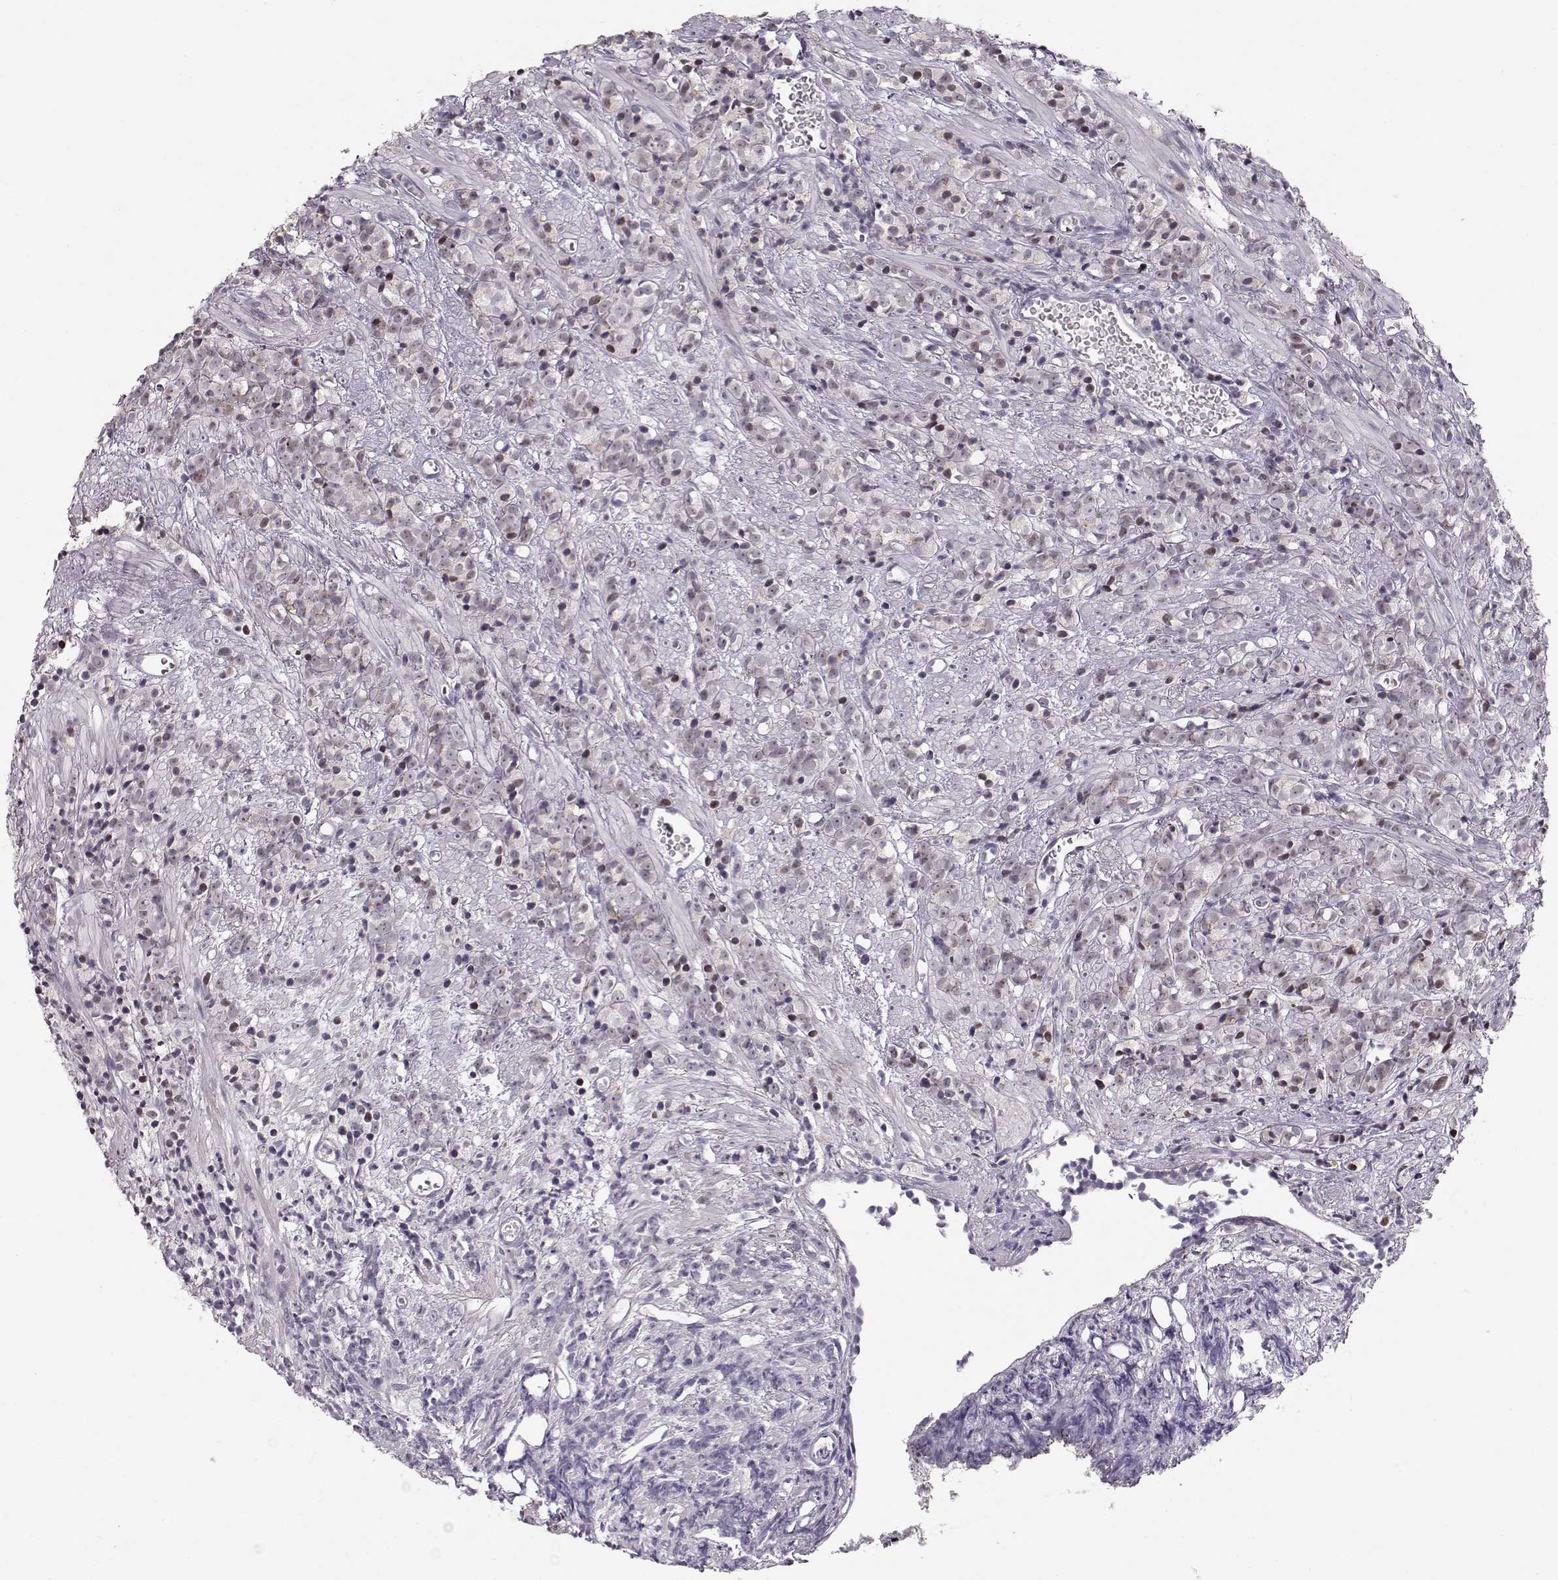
{"staining": {"intensity": "negative", "quantity": "none", "location": "none"}, "tissue": "prostate cancer", "cell_type": "Tumor cells", "image_type": "cancer", "snomed": [{"axis": "morphology", "description": "Adenocarcinoma, High grade"}, {"axis": "topography", "description": "Prostate"}], "caption": "This micrograph is of prostate cancer stained with immunohistochemistry to label a protein in brown with the nuclei are counter-stained blue. There is no positivity in tumor cells.", "gene": "TEPP", "patient": {"sex": "male", "age": 81}}